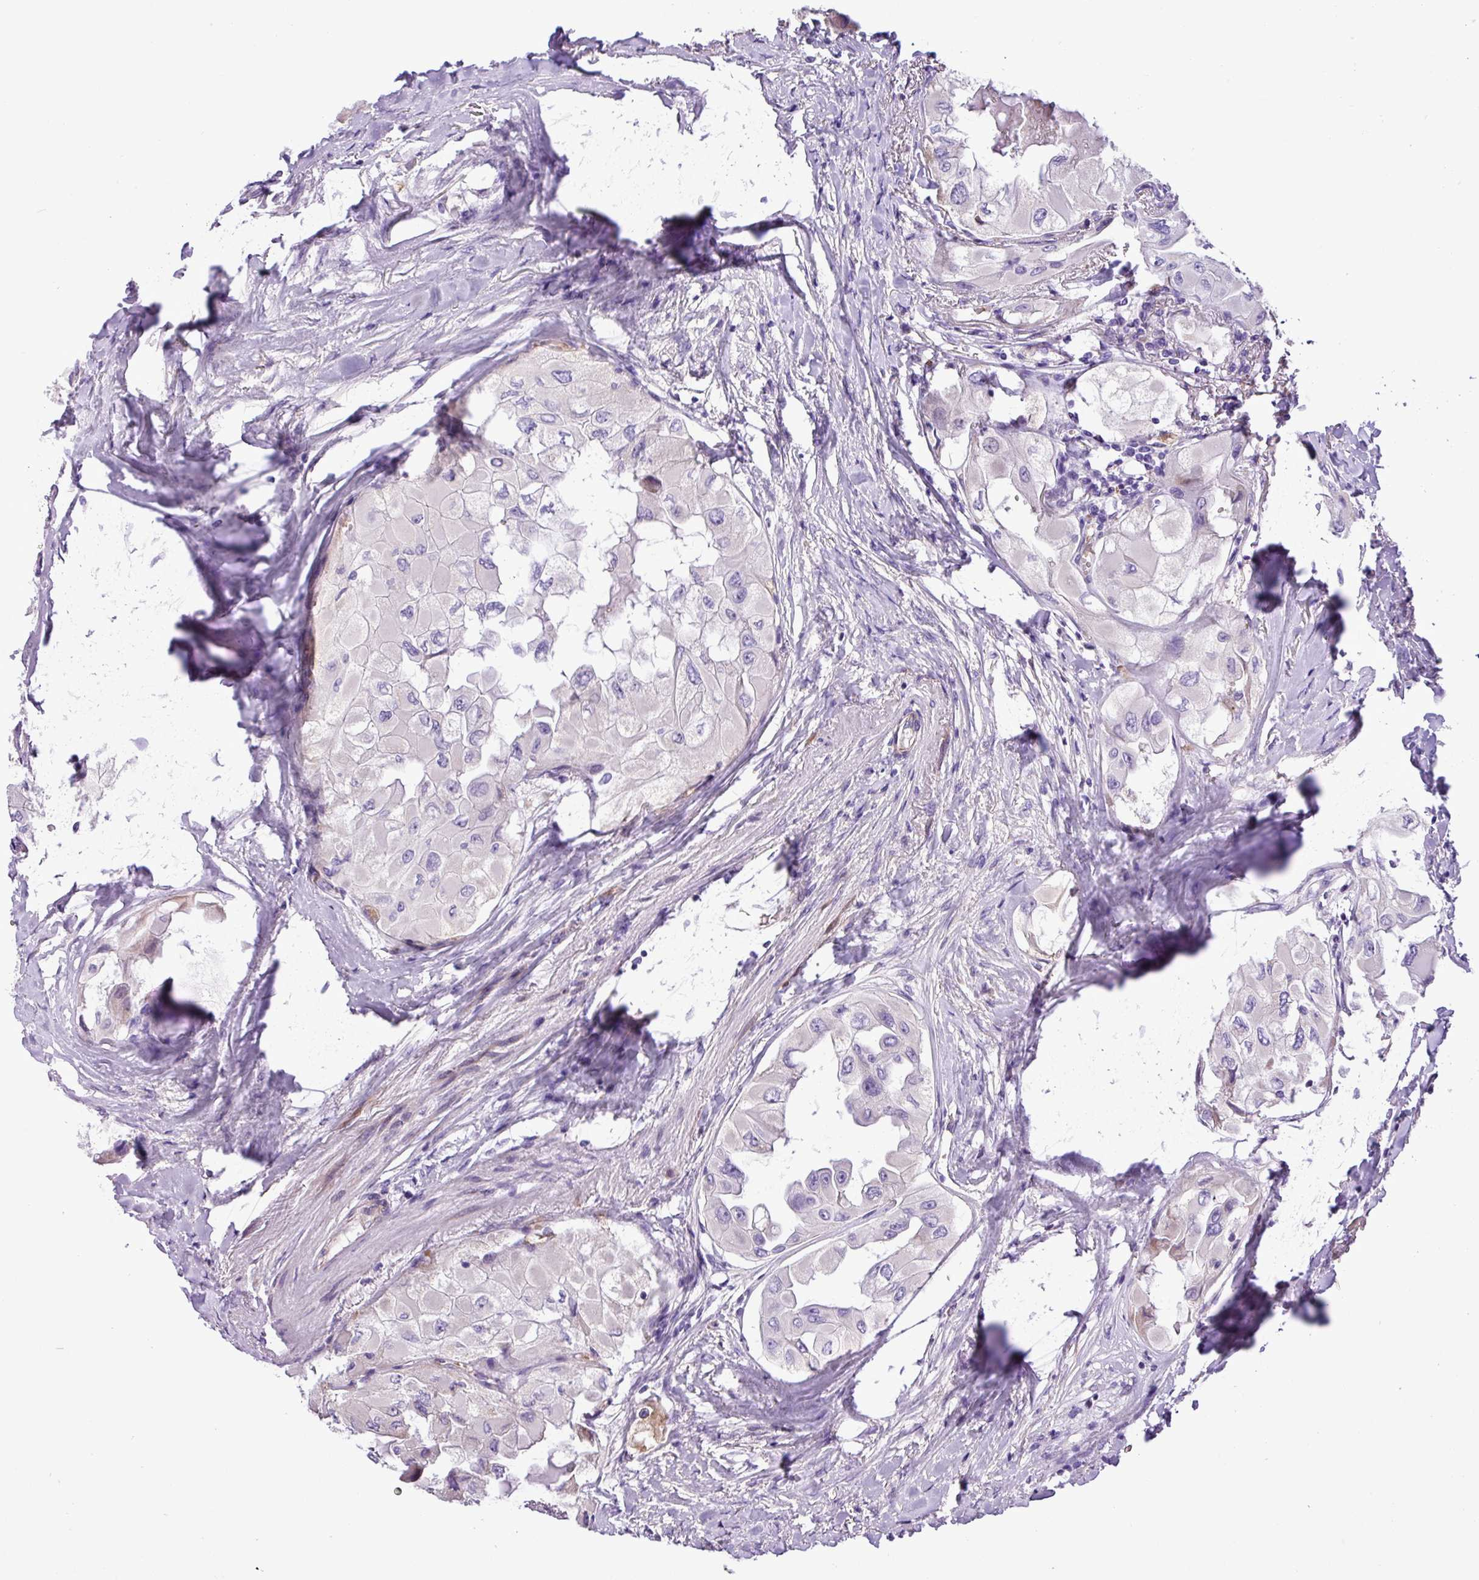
{"staining": {"intensity": "negative", "quantity": "none", "location": "none"}, "tissue": "thyroid cancer", "cell_type": "Tumor cells", "image_type": "cancer", "snomed": [{"axis": "morphology", "description": "Normal tissue, NOS"}, {"axis": "morphology", "description": "Papillary adenocarcinoma, NOS"}, {"axis": "topography", "description": "Thyroid gland"}], "caption": "The photomicrograph reveals no staining of tumor cells in thyroid papillary adenocarcinoma. (DAB (3,3'-diaminobenzidine) immunohistochemistry (IHC), high magnification).", "gene": "C11orf91", "patient": {"sex": "female", "age": 59}}